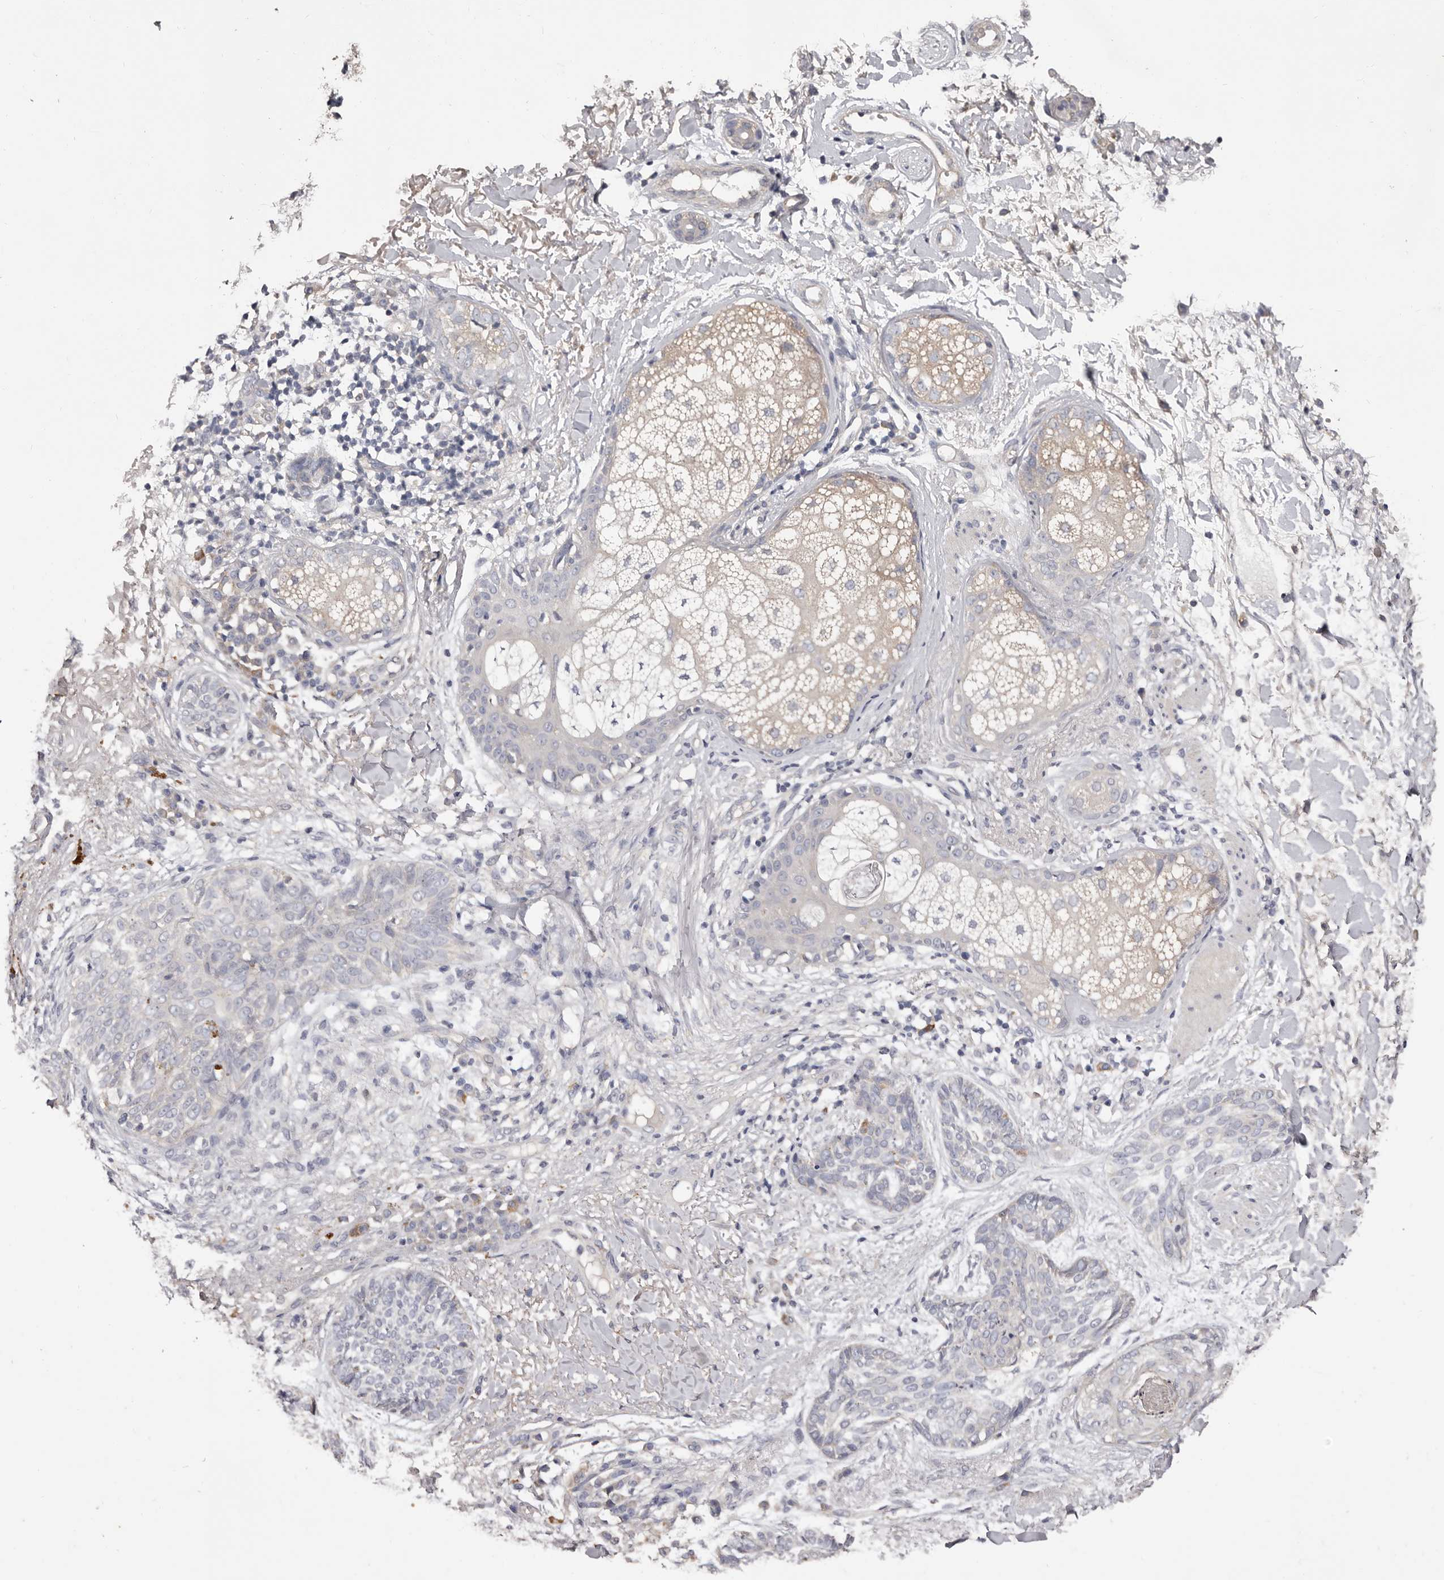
{"staining": {"intensity": "negative", "quantity": "none", "location": "none"}, "tissue": "skin cancer", "cell_type": "Tumor cells", "image_type": "cancer", "snomed": [{"axis": "morphology", "description": "Basal cell carcinoma"}, {"axis": "topography", "description": "Skin"}], "caption": "Human skin cancer (basal cell carcinoma) stained for a protein using immunohistochemistry reveals no staining in tumor cells.", "gene": "ETNK1", "patient": {"sex": "male", "age": 85}}